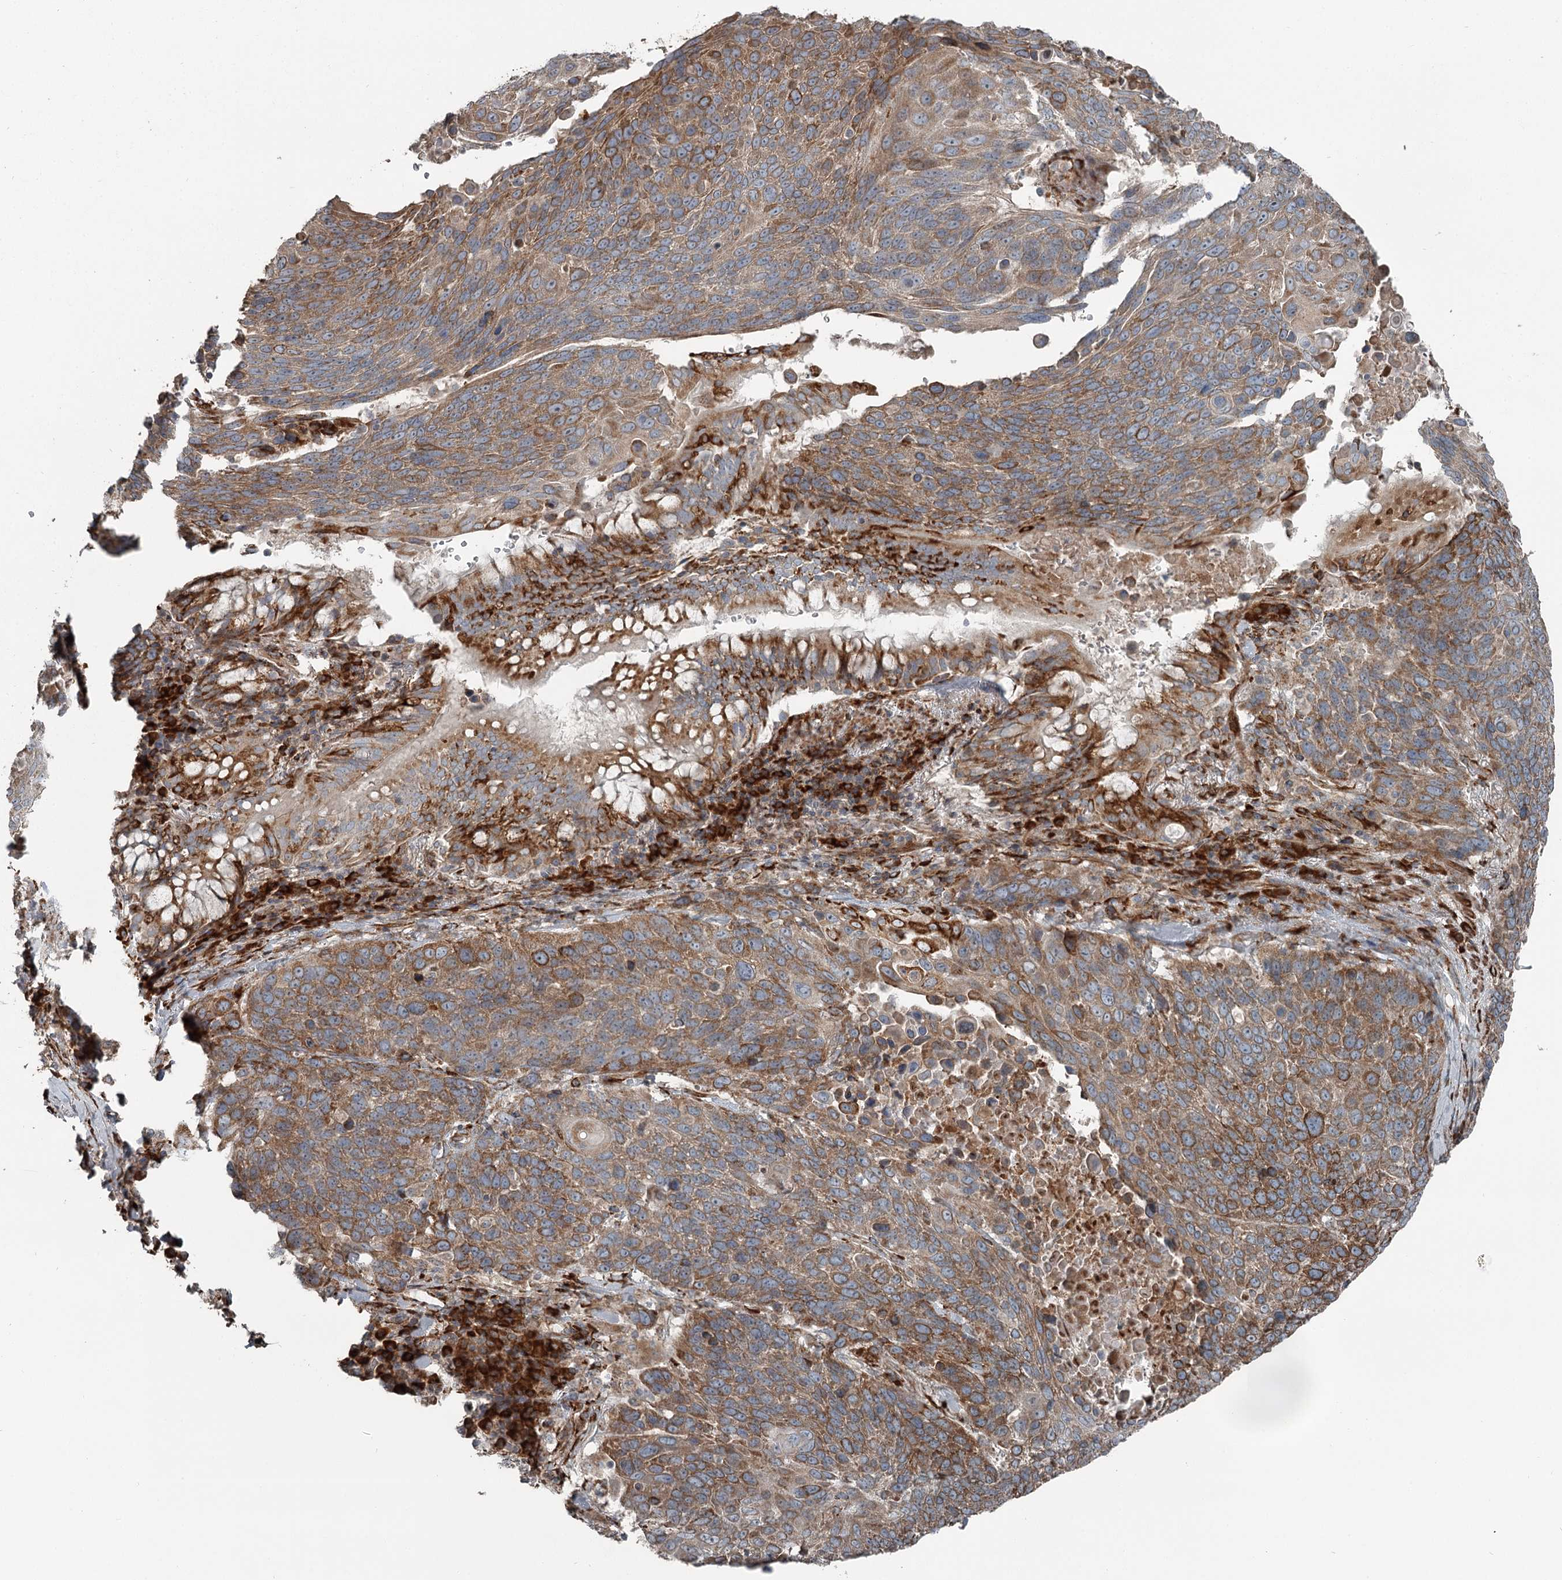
{"staining": {"intensity": "moderate", "quantity": ">75%", "location": "cytoplasmic/membranous"}, "tissue": "lung cancer", "cell_type": "Tumor cells", "image_type": "cancer", "snomed": [{"axis": "morphology", "description": "Squamous cell carcinoma, NOS"}, {"axis": "topography", "description": "Lung"}], "caption": "IHC photomicrograph of neoplastic tissue: human lung cancer (squamous cell carcinoma) stained using immunohistochemistry displays medium levels of moderate protein expression localized specifically in the cytoplasmic/membranous of tumor cells, appearing as a cytoplasmic/membranous brown color.", "gene": "RASSF8", "patient": {"sex": "male", "age": 66}}